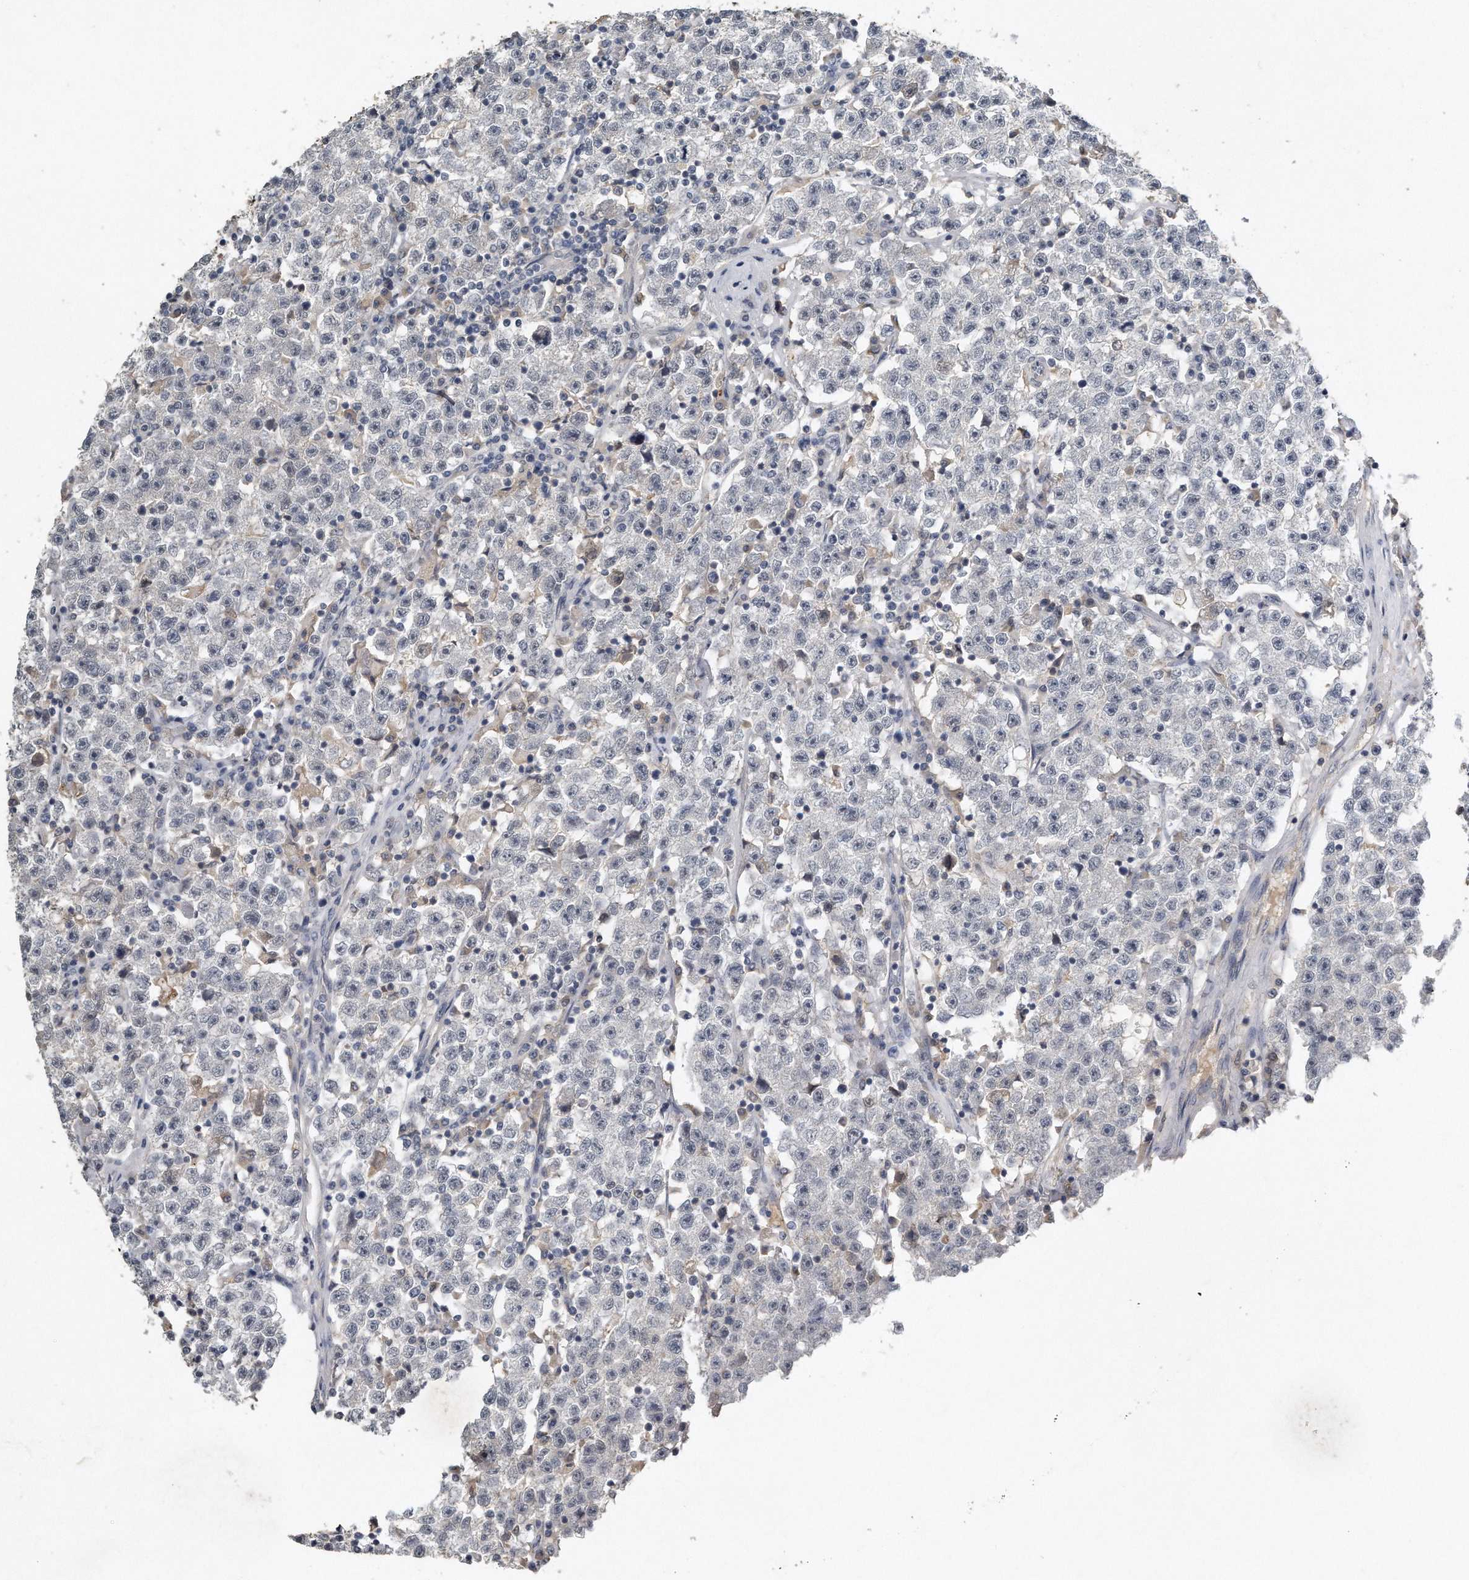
{"staining": {"intensity": "negative", "quantity": "none", "location": "none"}, "tissue": "testis cancer", "cell_type": "Tumor cells", "image_type": "cancer", "snomed": [{"axis": "morphology", "description": "Seminoma, NOS"}, {"axis": "topography", "description": "Testis"}], "caption": "Seminoma (testis) was stained to show a protein in brown. There is no significant expression in tumor cells. The staining is performed using DAB (3,3'-diaminobenzidine) brown chromogen with nuclei counter-stained in using hematoxylin.", "gene": "CAMK1", "patient": {"sex": "male", "age": 22}}